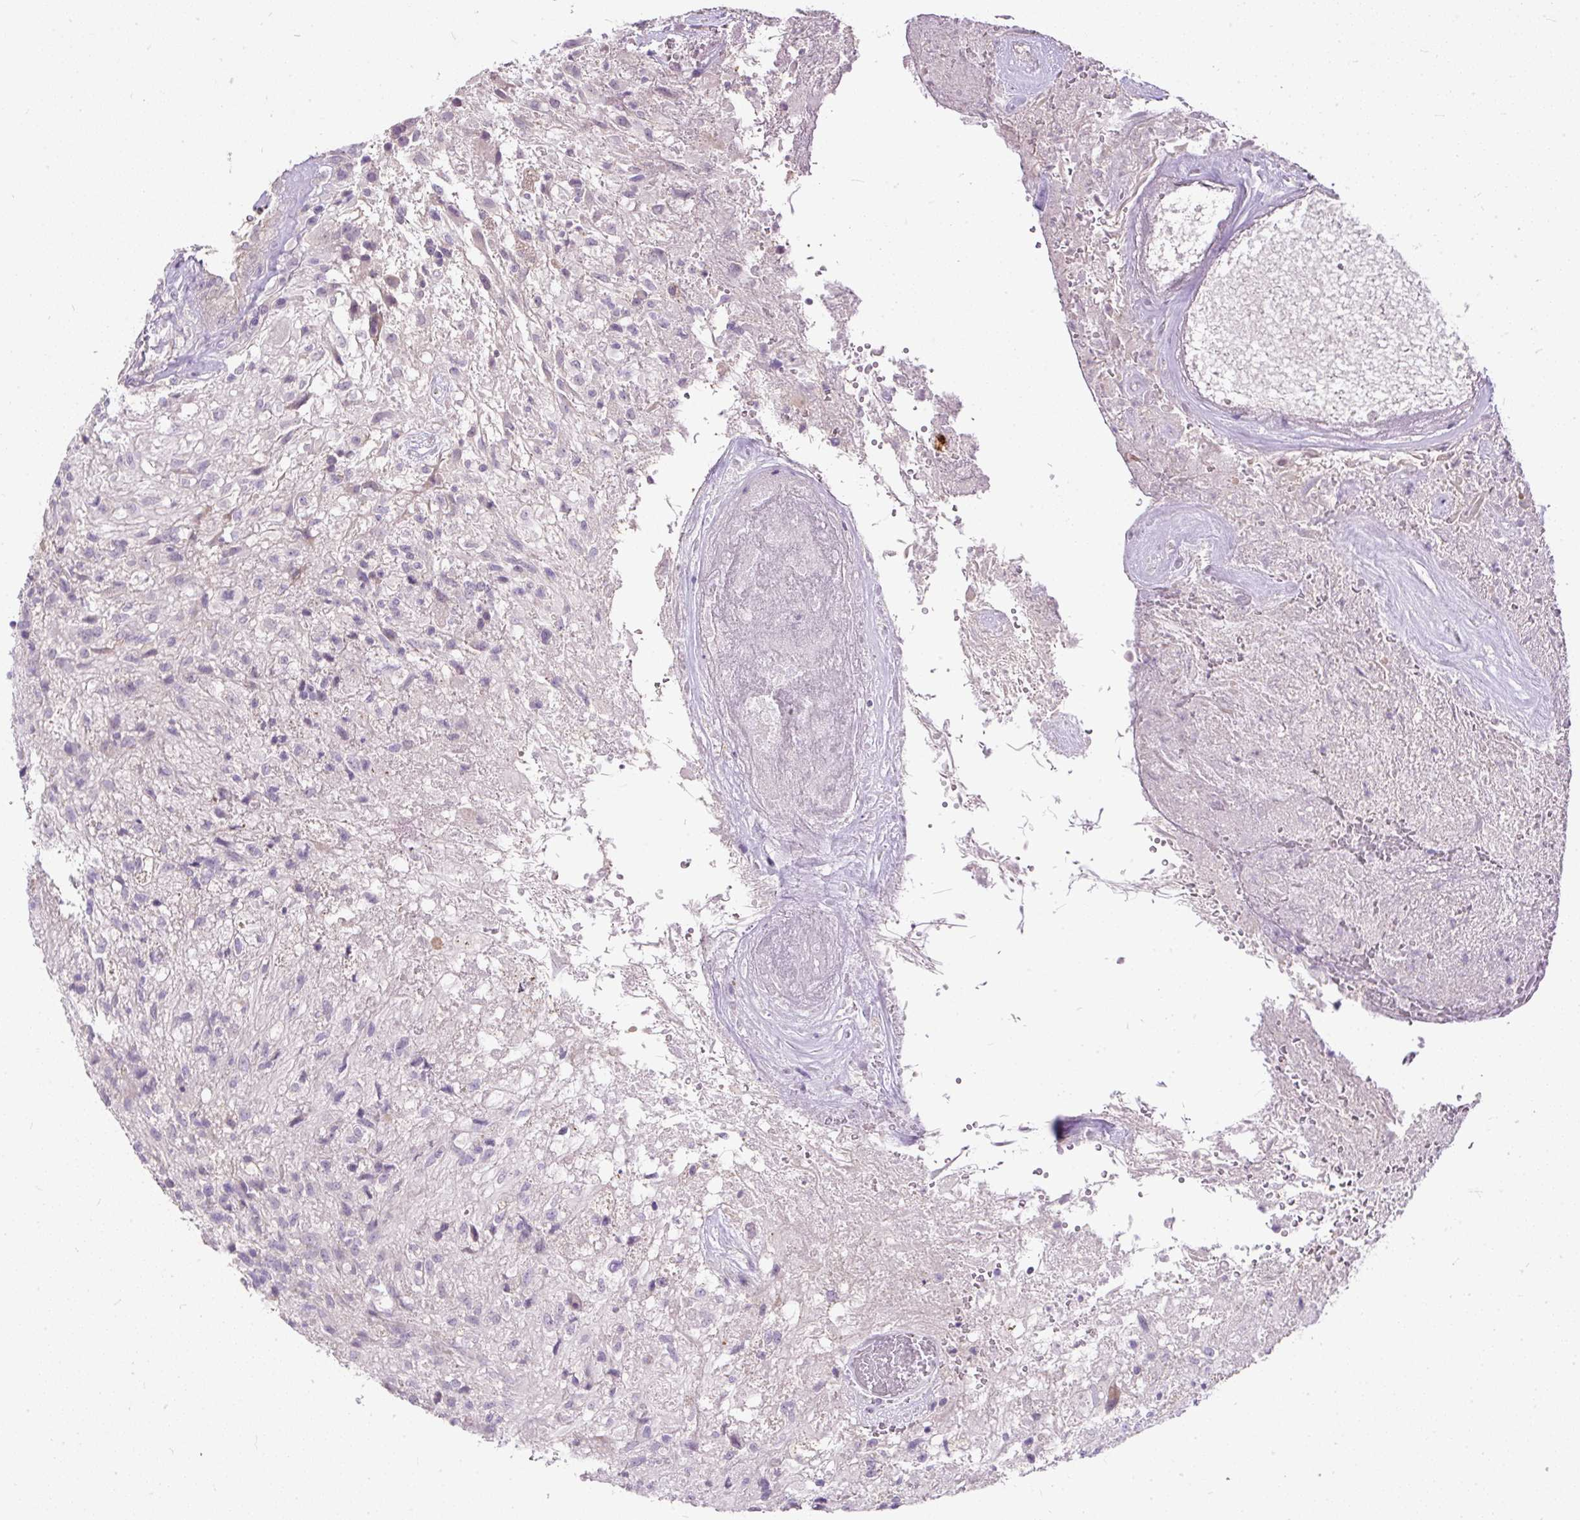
{"staining": {"intensity": "negative", "quantity": "none", "location": "none"}, "tissue": "glioma", "cell_type": "Tumor cells", "image_type": "cancer", "snomed": [{"axis": "morphology", "description": "Glioma, malignant, High grade"}, {"axis": "topography", "description": "Brain"}], "caption": "Immunohistochemistry (IHC) photomicrograph of human malignant high-grade glioma stained for a protein (brown), which displays no positivity in tumor cells.", "gene": "KRTAP20-3", "patient": {"sex": "male", "age": 56}}